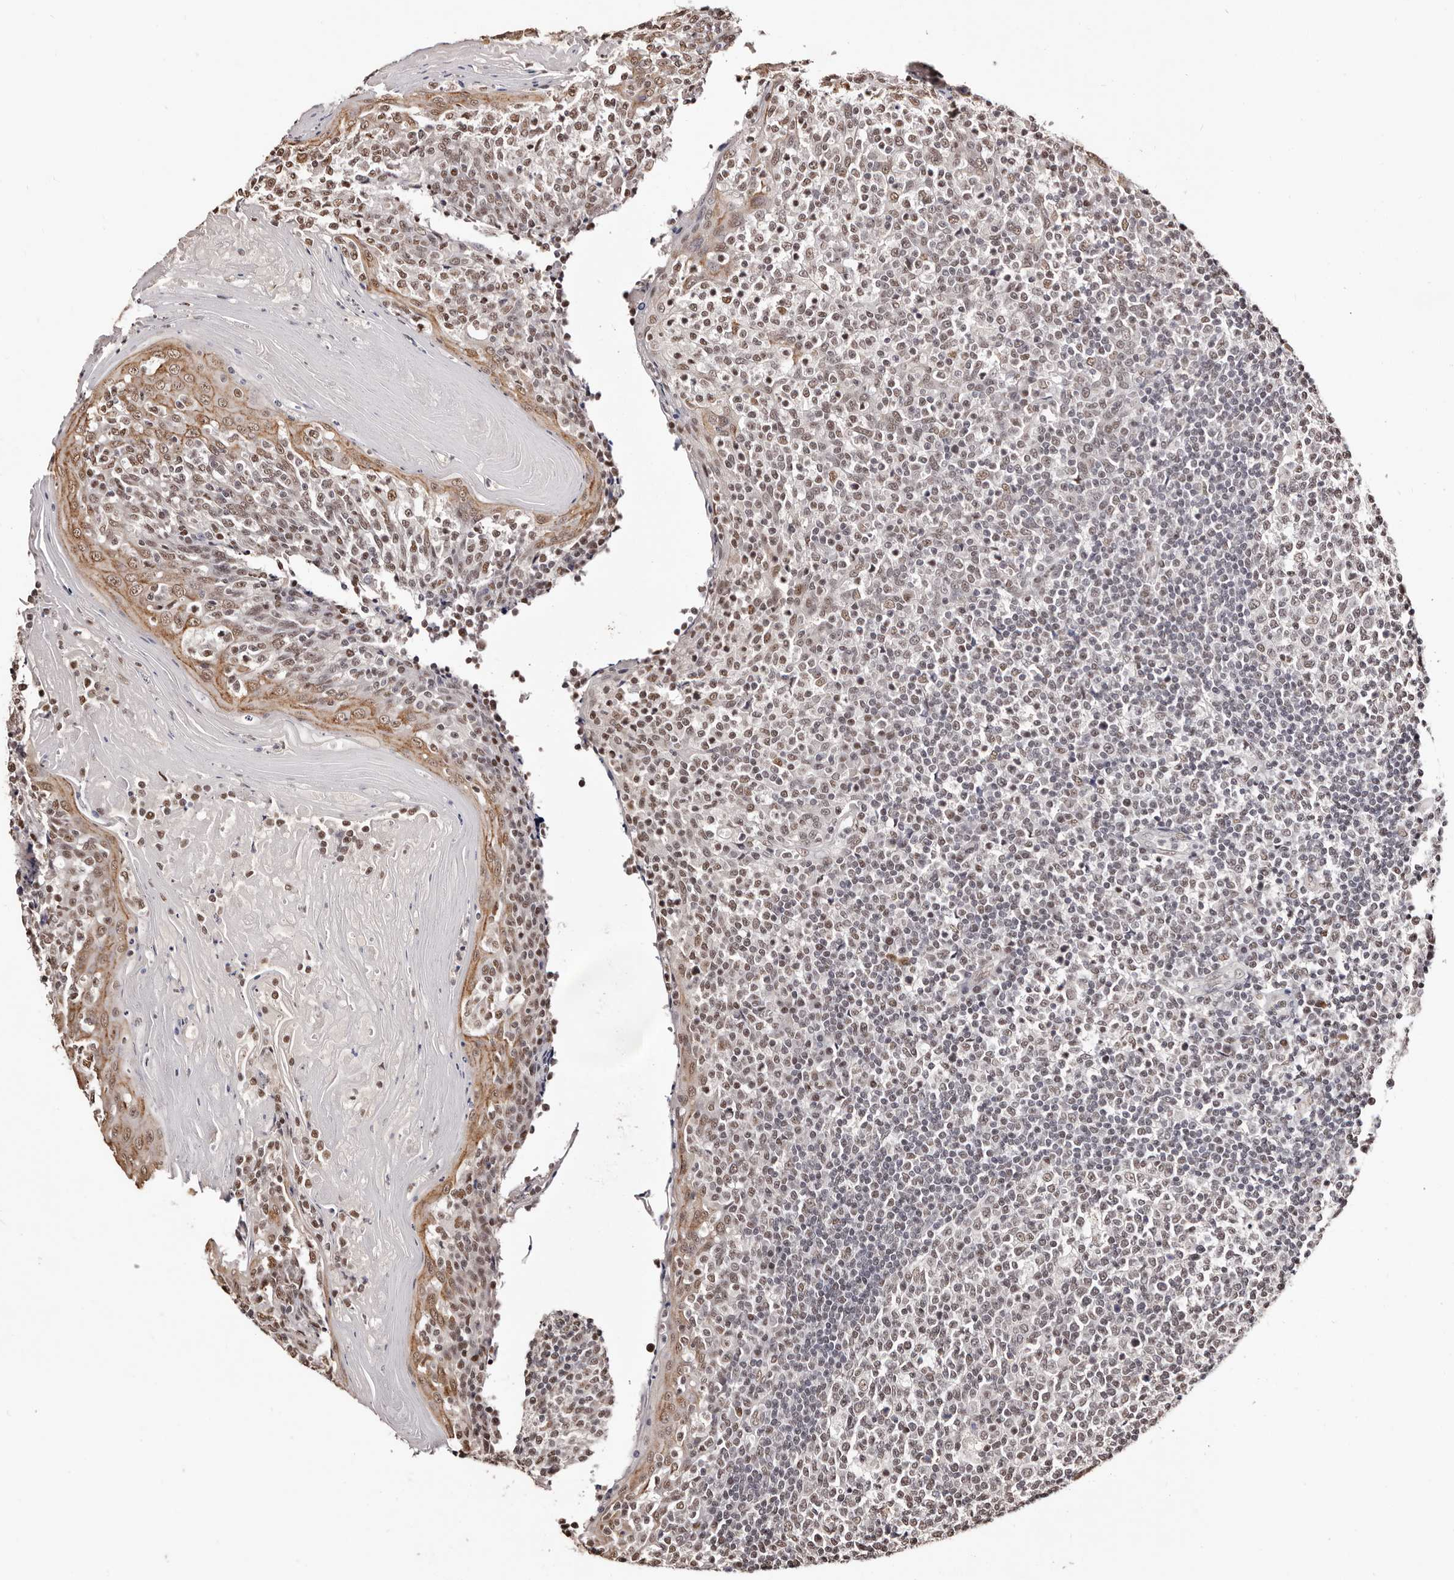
{"staining": {"intensity": "weak", "quantity": "<25%", "location": "nuclear"}, "tissue": "tonsil", "cell_type": "Germinal center cells", "image_type": "normal", "snomed": [{"axis": "morphology", "description": "Normal tissue, NOS"}, {"axis": "topography", "description": "Tonsil"}], "caption": "Normal tonsil was stained to show a protein in brown. There is no significant expression in germinal center cells. The staining is performed using DAB brown chromogen with nuclei counter-stained in using hematoxylin.", "gene": "BICRAL", "patient": {"sex": "female", "age": 19}}